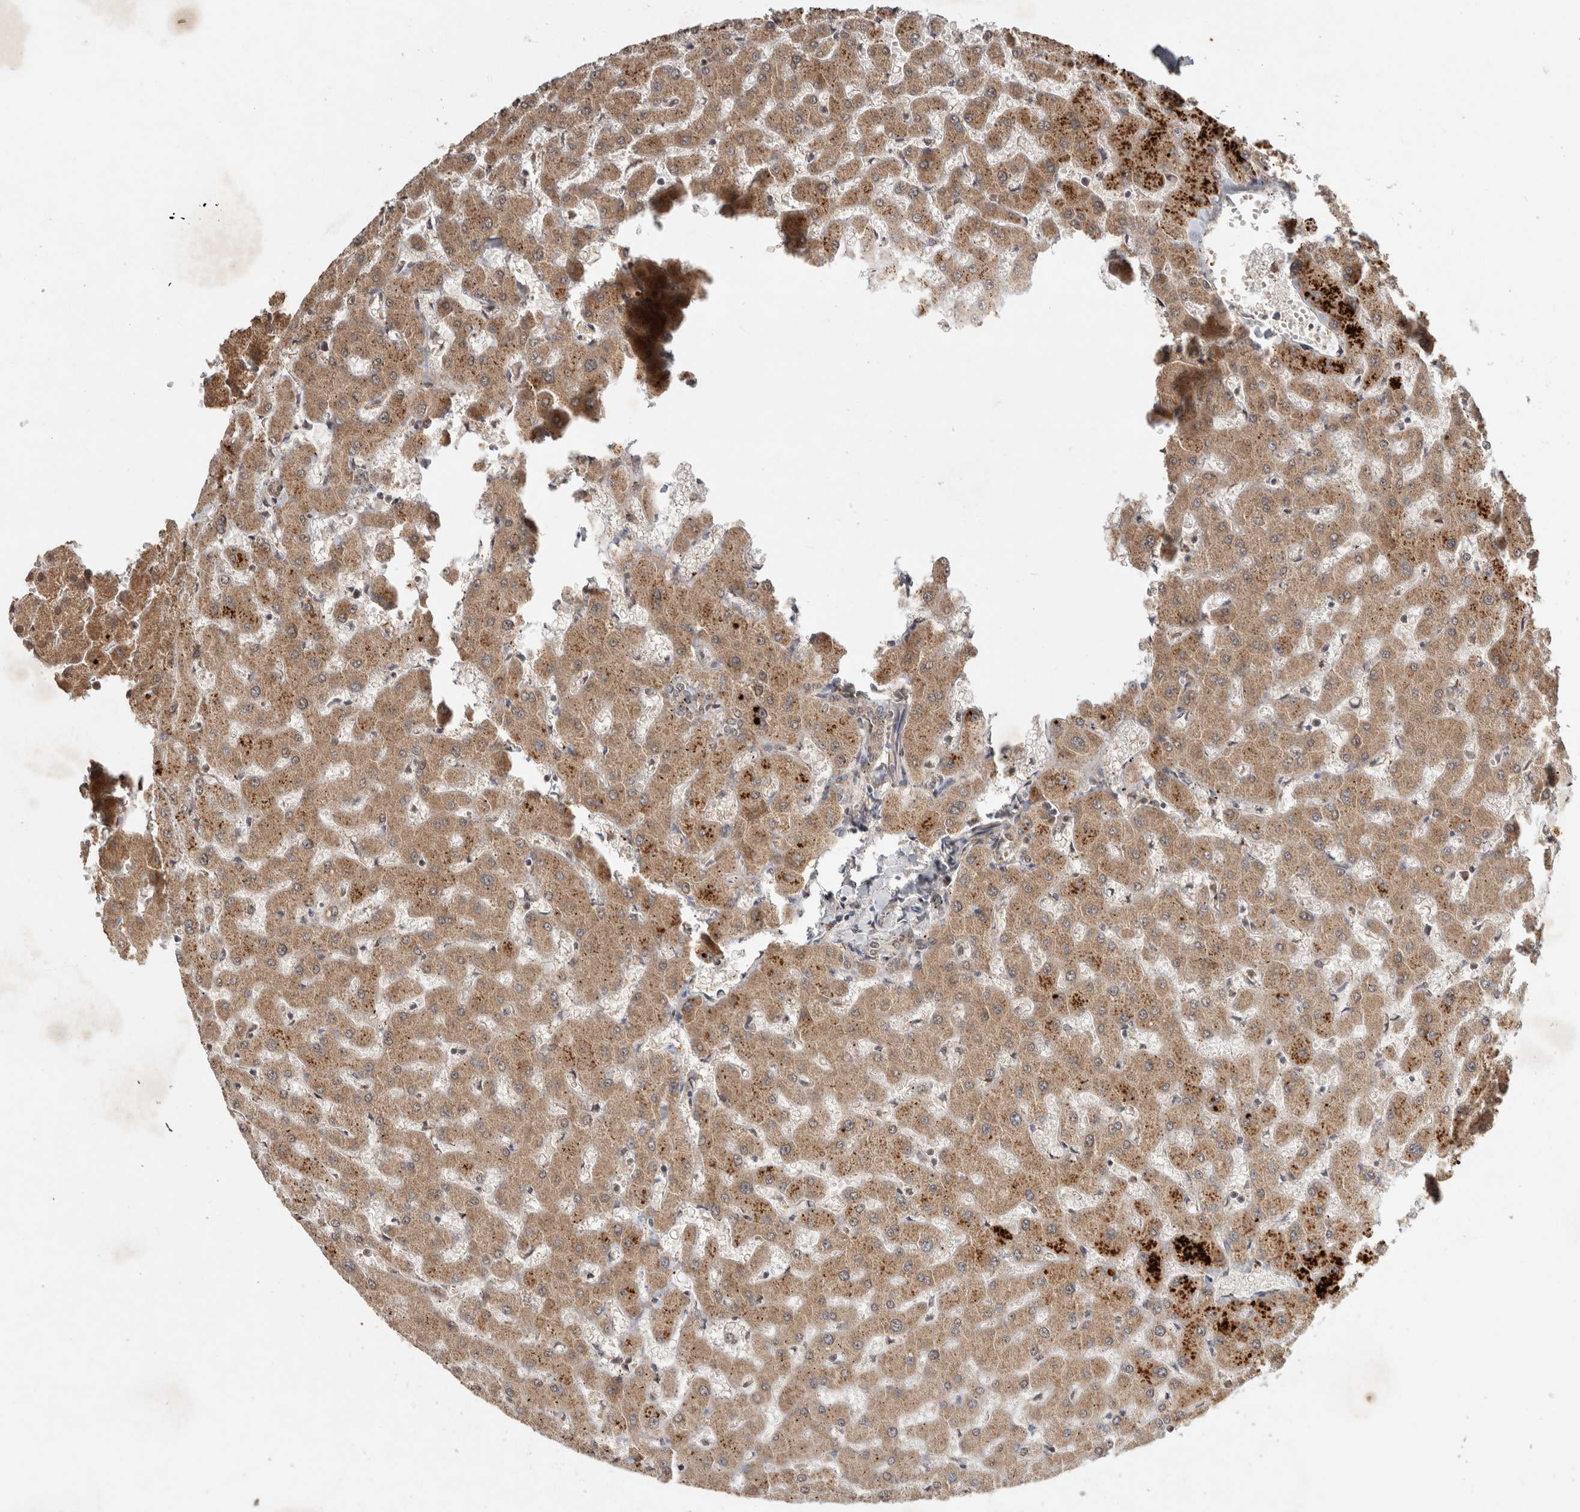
{"staining": {"intensity": "negative", "quantity": "none", "location": "none"}, "tissue": "liver", "cell_type": "Cholangiocytes", "image_type": "normal", "snomed": [{"axis": "morphology", "description": "Normal tissue, NOS"}, {"axis": "topography", "description": "Liver"}], "caption": "An IHC histopathology image of benign liver is shown. There is no staining in cholangiocytes of liver. (DAB (3,3'-diaminobenzidine) IHC visualized using brightfield microscopy, high magnification).", "gene": "FAM3A", "patient": {"sex": "female", "age": 63}}